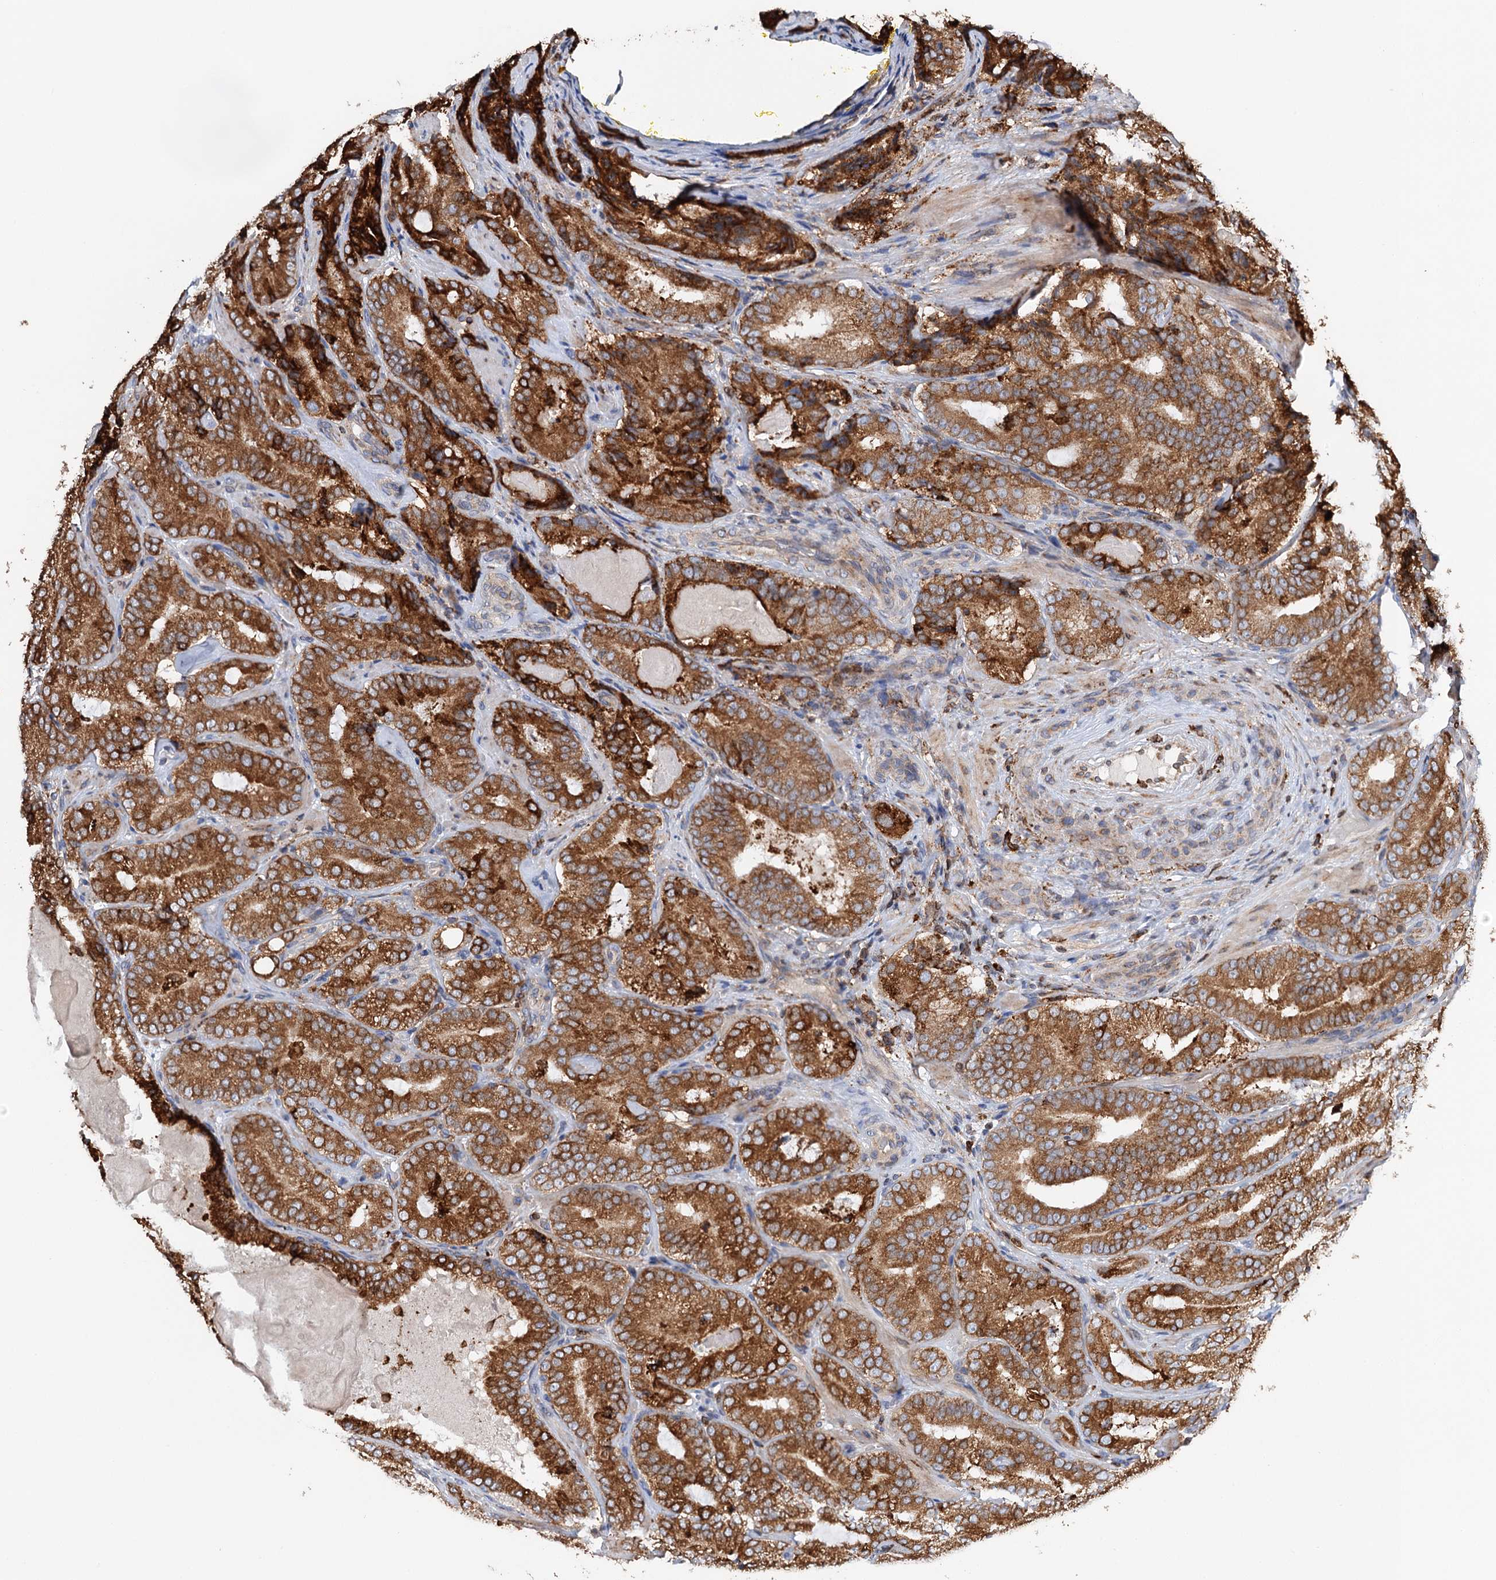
{"staining": {"intensity": "strong", "quantity": ">75%", "location": "cytoplasmic/membranous"}, "tissue": "prostate cancer", "cell_type": "Tumor cells", "image_type": "cancer", "snomed": [{"axis": "morphology", "description": "Adenocarcinoma, High grade"}, {"axis": "topography", "description": "Prostate"}], "caption": "Brown immunohistochemical staining in adenocarcinoma (high-grade) (prostate) shows strong cytoplasmic/membranous staining in about >75% of tumor cells.", "gene": "ERP29", "patient": {"sex": "male", "age": 57}}